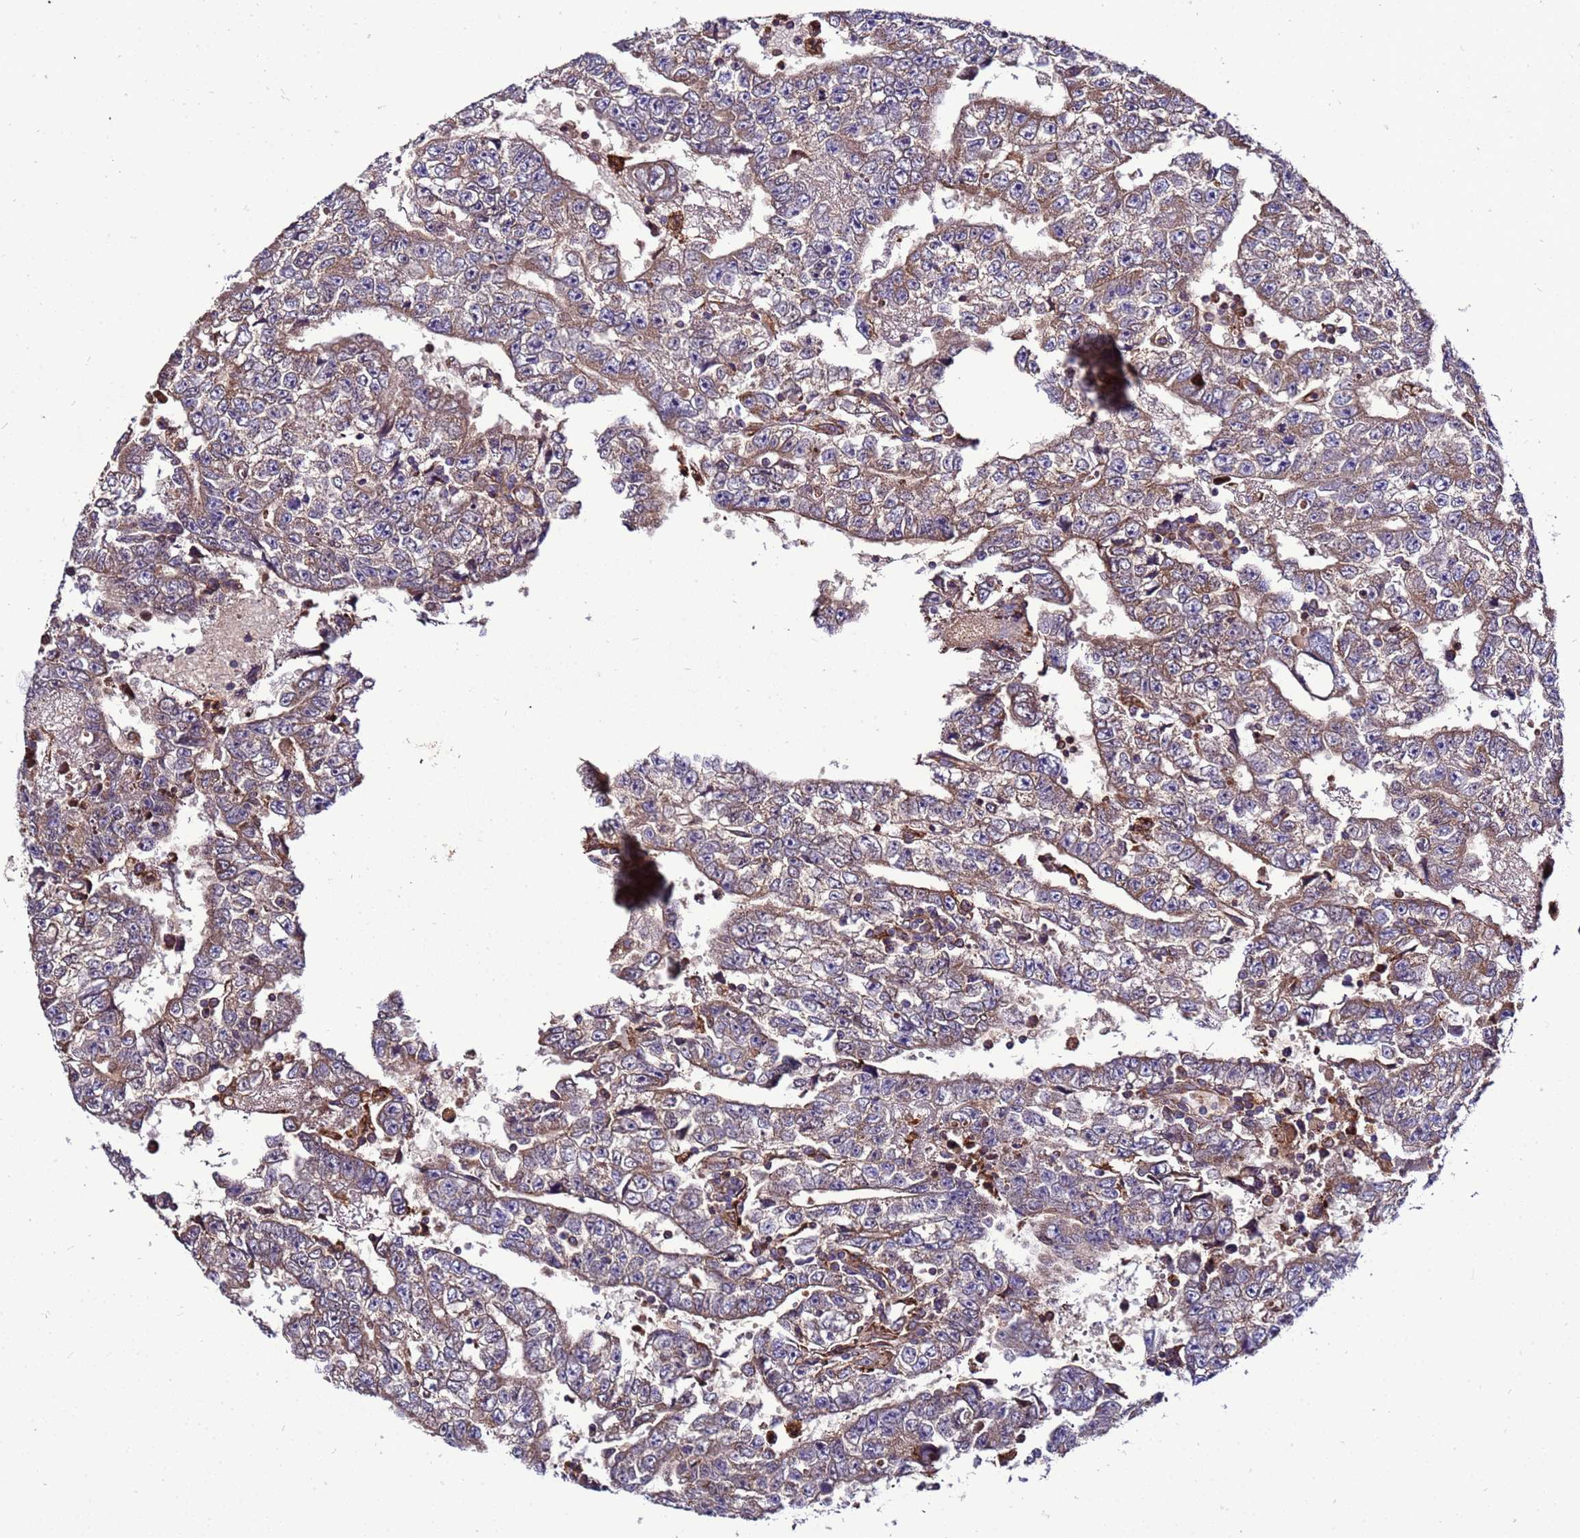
{"staining": {"intensity": "moderate", "quantity": ">75%", "location": "cytoplasmic/membranous"}, "tissue": "testis cancer", "cell_type": "Tumor cells", "image_type": "cancer", "snomed": [{"axis": "morphology", "description": "Carcinoma, Embryonal, NOS"}, {"axis": "topography", "description": "Testis"}], "caption": "A medium amount of moderate cytoplasmic/membranous positivity is seen in approximately >75% of tumor cells in testis cancer tissue.", "gene": "ANTKMT", "patient": {"sex": "male", "age": 25}}